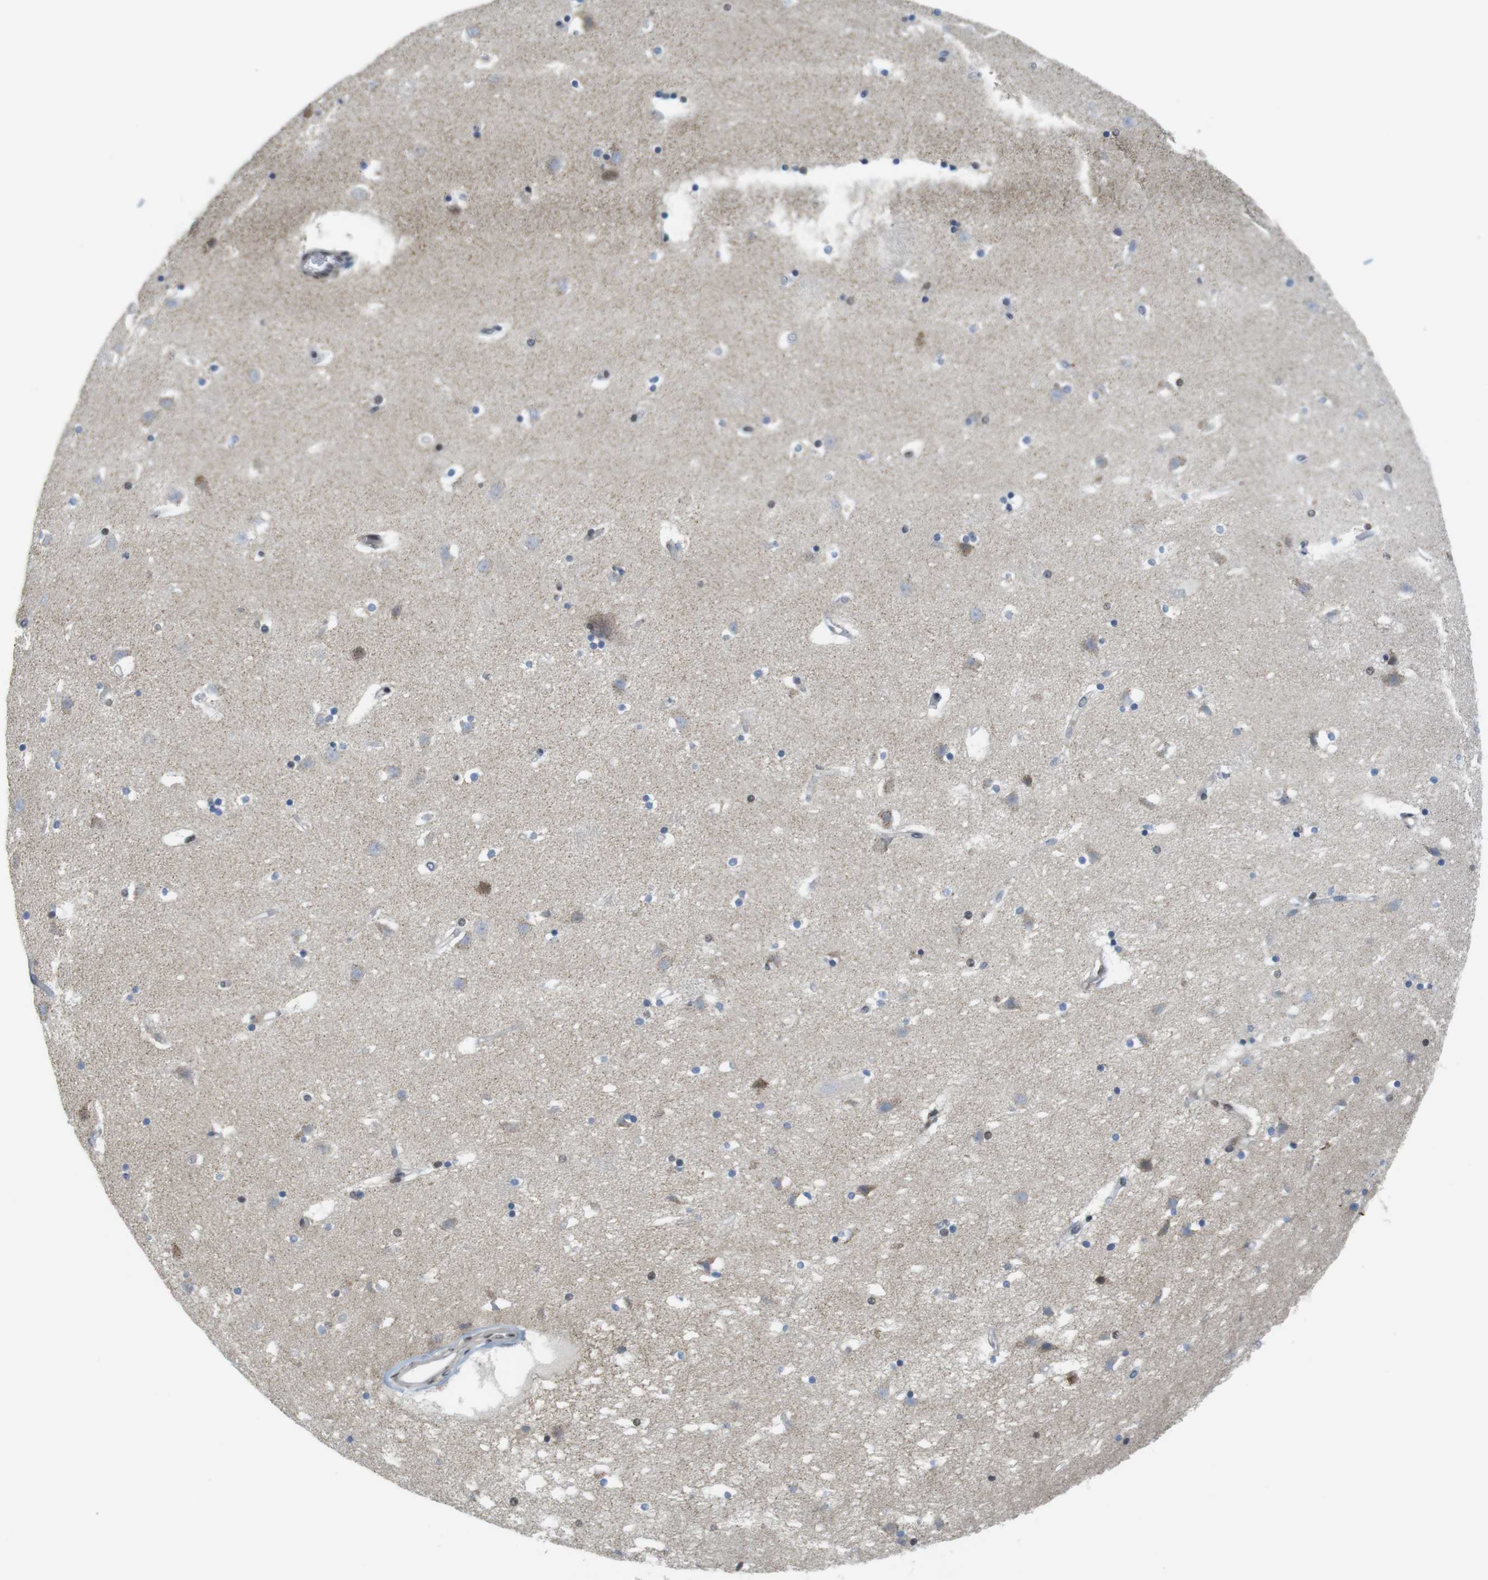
{"staining": {"intensity": "weak", "quantity": "<25%", "location": "cytoplasmic/membranous,nuclear"}, "tissue": "caudate", "cell_type": "Glial cells", "image_type": "normal", "snomed": [{"axis": "morphology", "description": "Normal tissue, NOS"}, {"axis": "topography", "description": "Lateral ventricle wall"}], "caption": "Histopathology image shows no significant protein positivity in glial cells of unremarkable caudate.", "gene": "BRD4", "patient": {"sex": "male", "age": 45}}